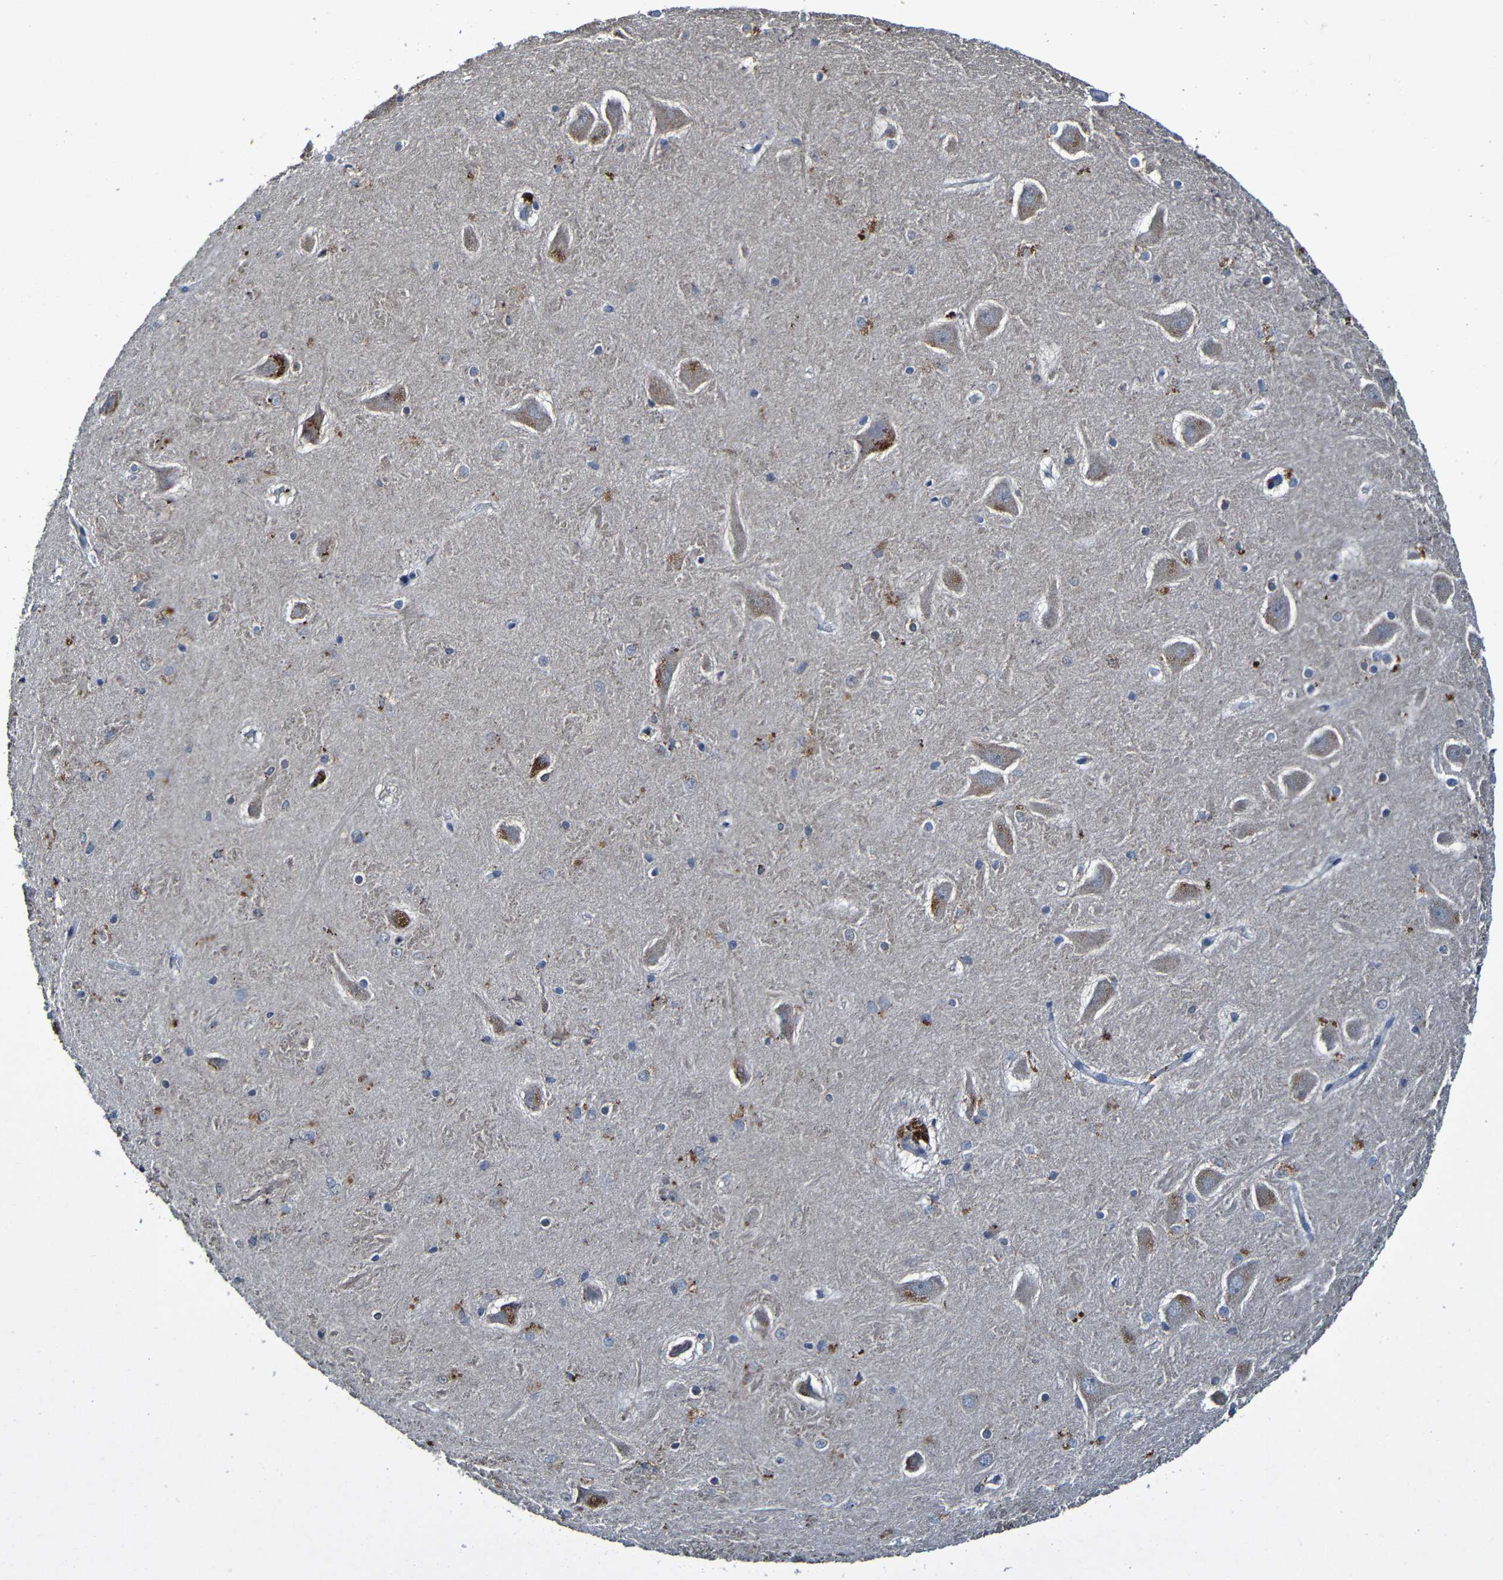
{"staining": {"intensity": "negative", "quantity": "none", "location": "none"}, "tissue": "hippocampus", "cell_type": "Glial cells", "image_type": "normal", "snomed": [{"axis": "morphology", "description": "Normal tissue, NOS"}, {"axis": "topography", "description": "Hippocampus"}], "caption": "Immunohistochemistry histopathology image of unremarkable hippocampus: human hippocampus stained with DAB (3,3'-diaminobenzidine) displays no significant protein positivity in glial cells. (DAB (3,3'-diaminobenzidine) immunohistochemistry, high magnification).", "gene": "LRRC70", "patient": {"sex": "male", "age": 45}}